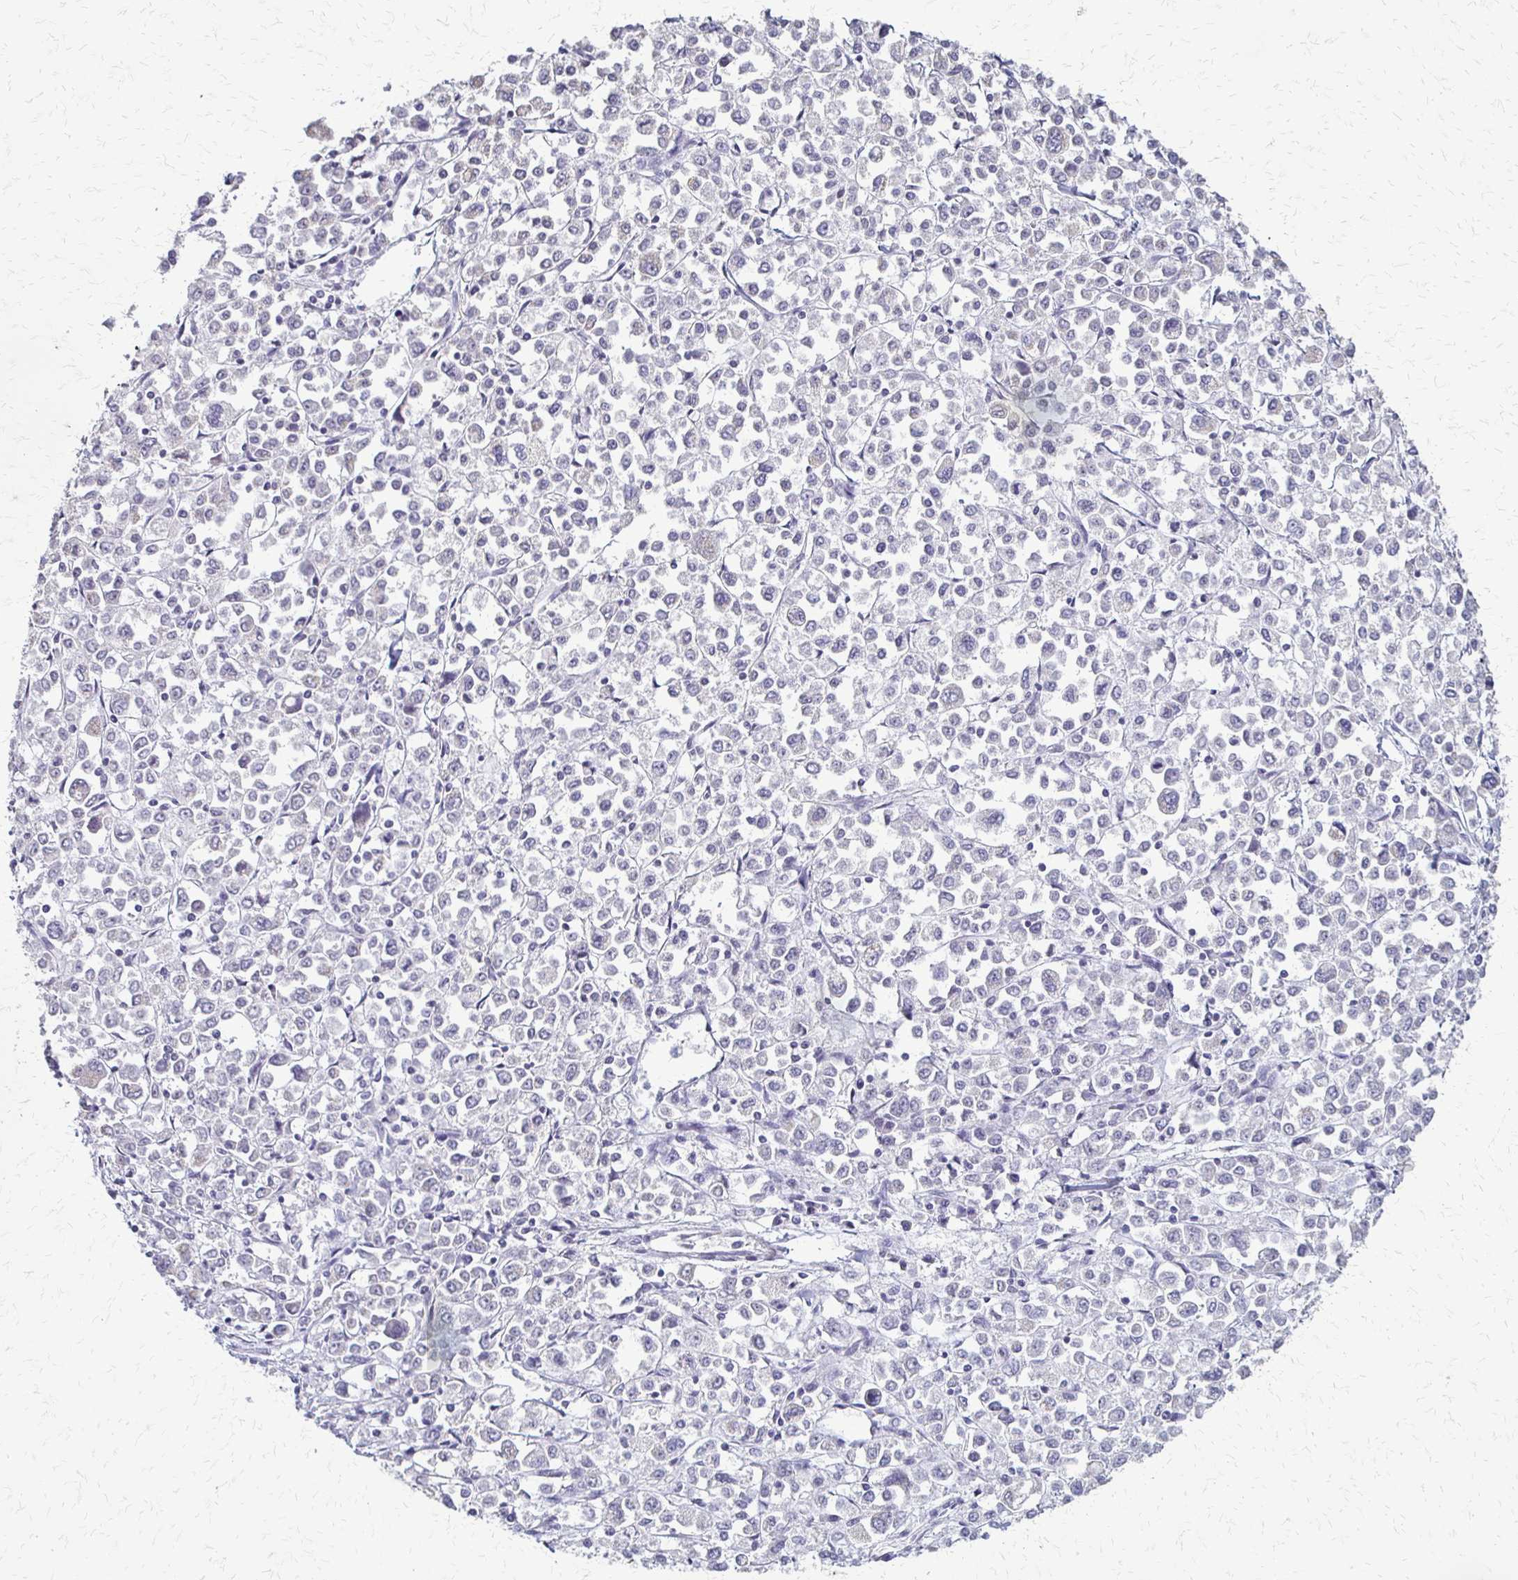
{"staining": {"intensity": "negative", "quantity": "none", "location": "none"}, "tissue": "stomach cancer", "cell_type": "Tumor cells", "image_type": "cancer", "snomed": [{"axis": "morphology", "description": "Adenocarcinoma, NOS"}, {"axis": "topography", "description": "Stomach, upper"}], "caption": "A high-resolution micrograph shows immunohistochemistry (IHC) staining of adenocarcinoma (stomach), which exhibits no significant staining in tumor cells. (DAB (3,3'-diaminobenzidine) immunohistochemistry, high magnification).", "gene": "SLC9A9", "patient": {"sex": "male", "age": 70}}